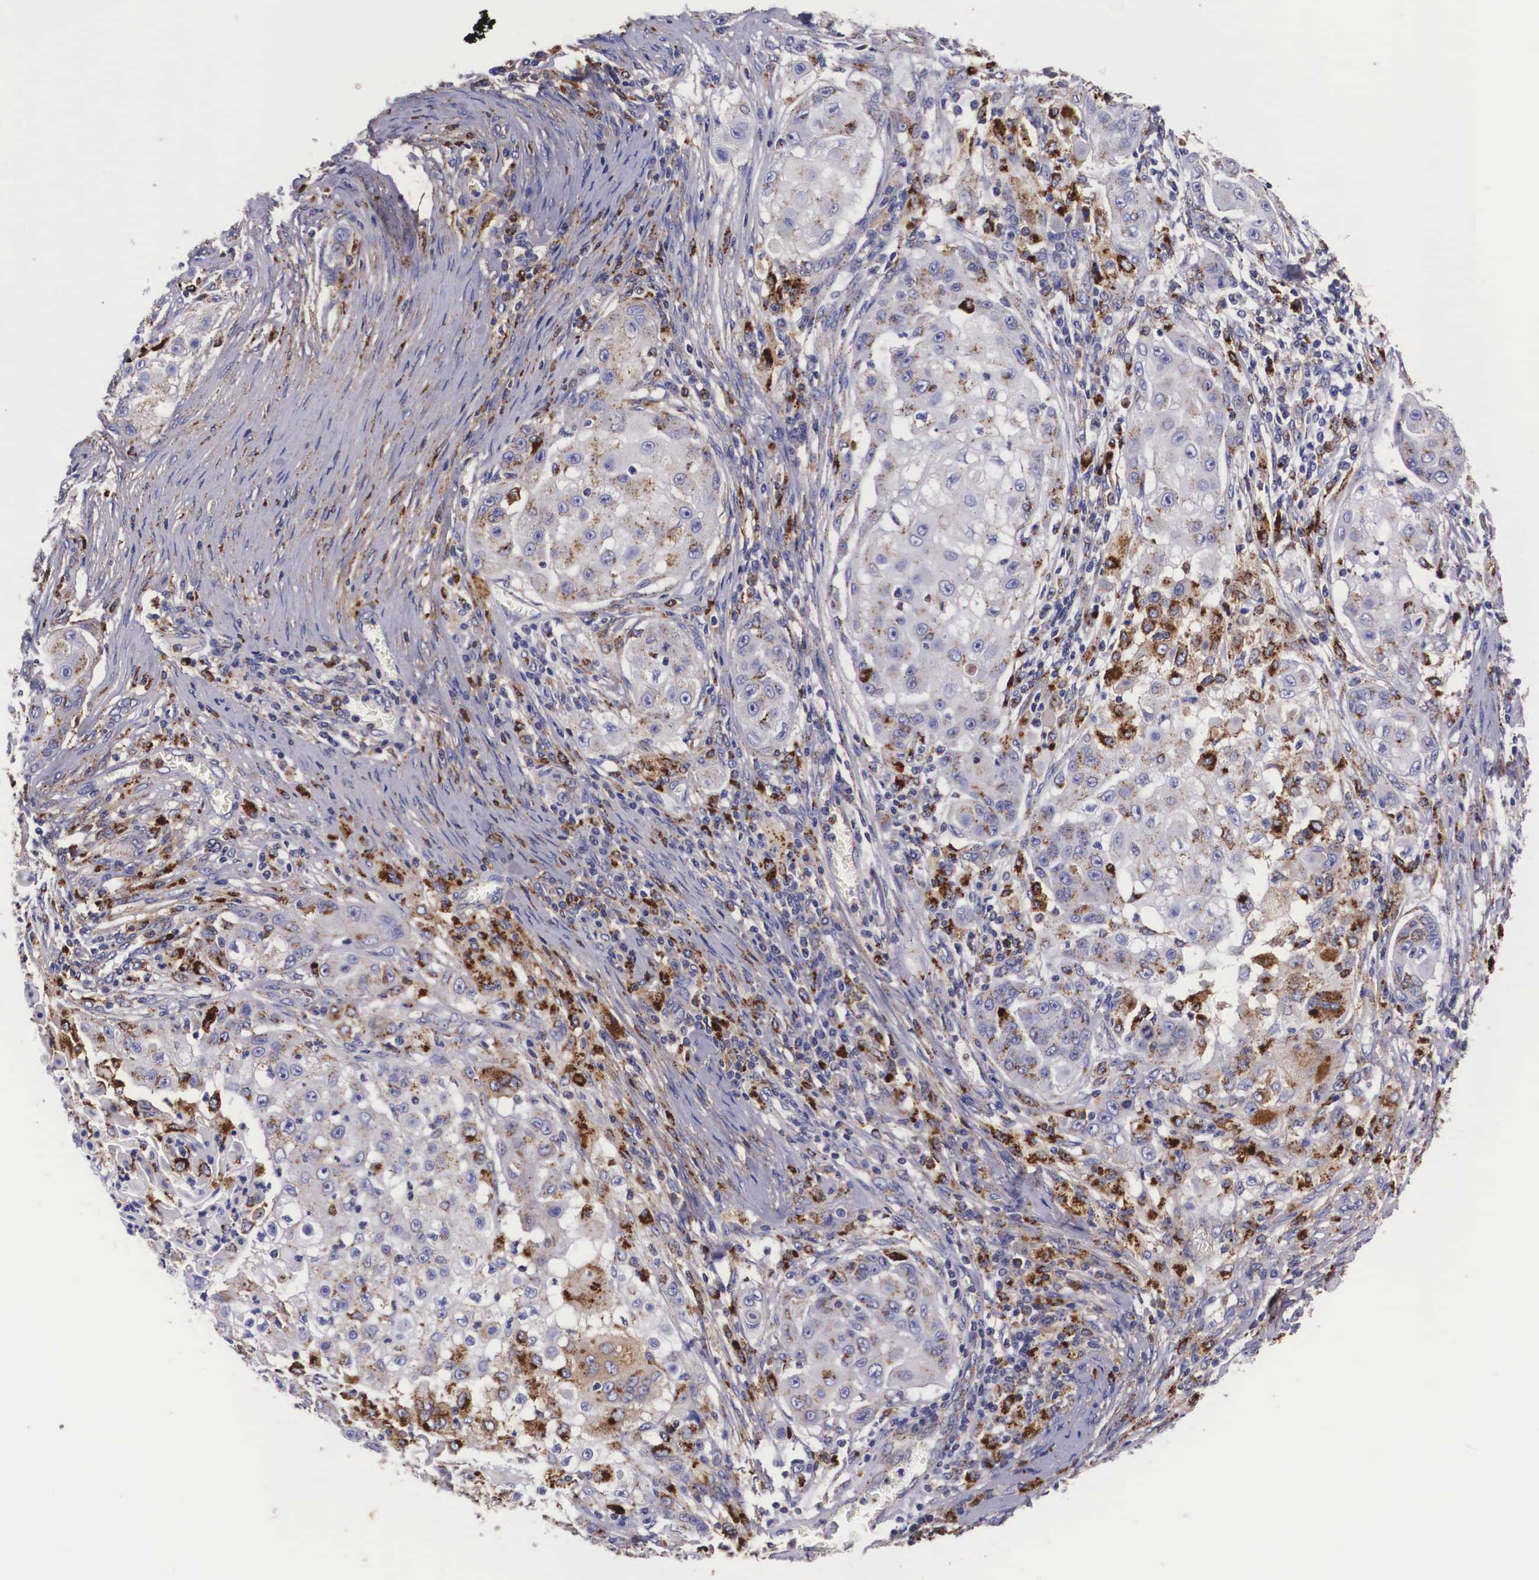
{"staining": {"intensity": "weak", "quantity": "25%-75%", "location": "cytoplasmic/membranous"}, "tissue": "skin cancer", "cell_type": "Tumor cells", "image_type": "cancer", "snomed": [{"axis": "morphology", "description": "Squamous cell carcinoma, NOS"}, {"axis": "topography", "description": "Skin"}], "caption": "This micrograph demonstrates immunohistochemistry staining of squamous cell carcinoma (skin), with low weak cytoplasmic/membranous positivity in approximately 25%-75% of tumor cells.", "gene": "NAGA", "patient": {"sex": "female", "age": 57}}